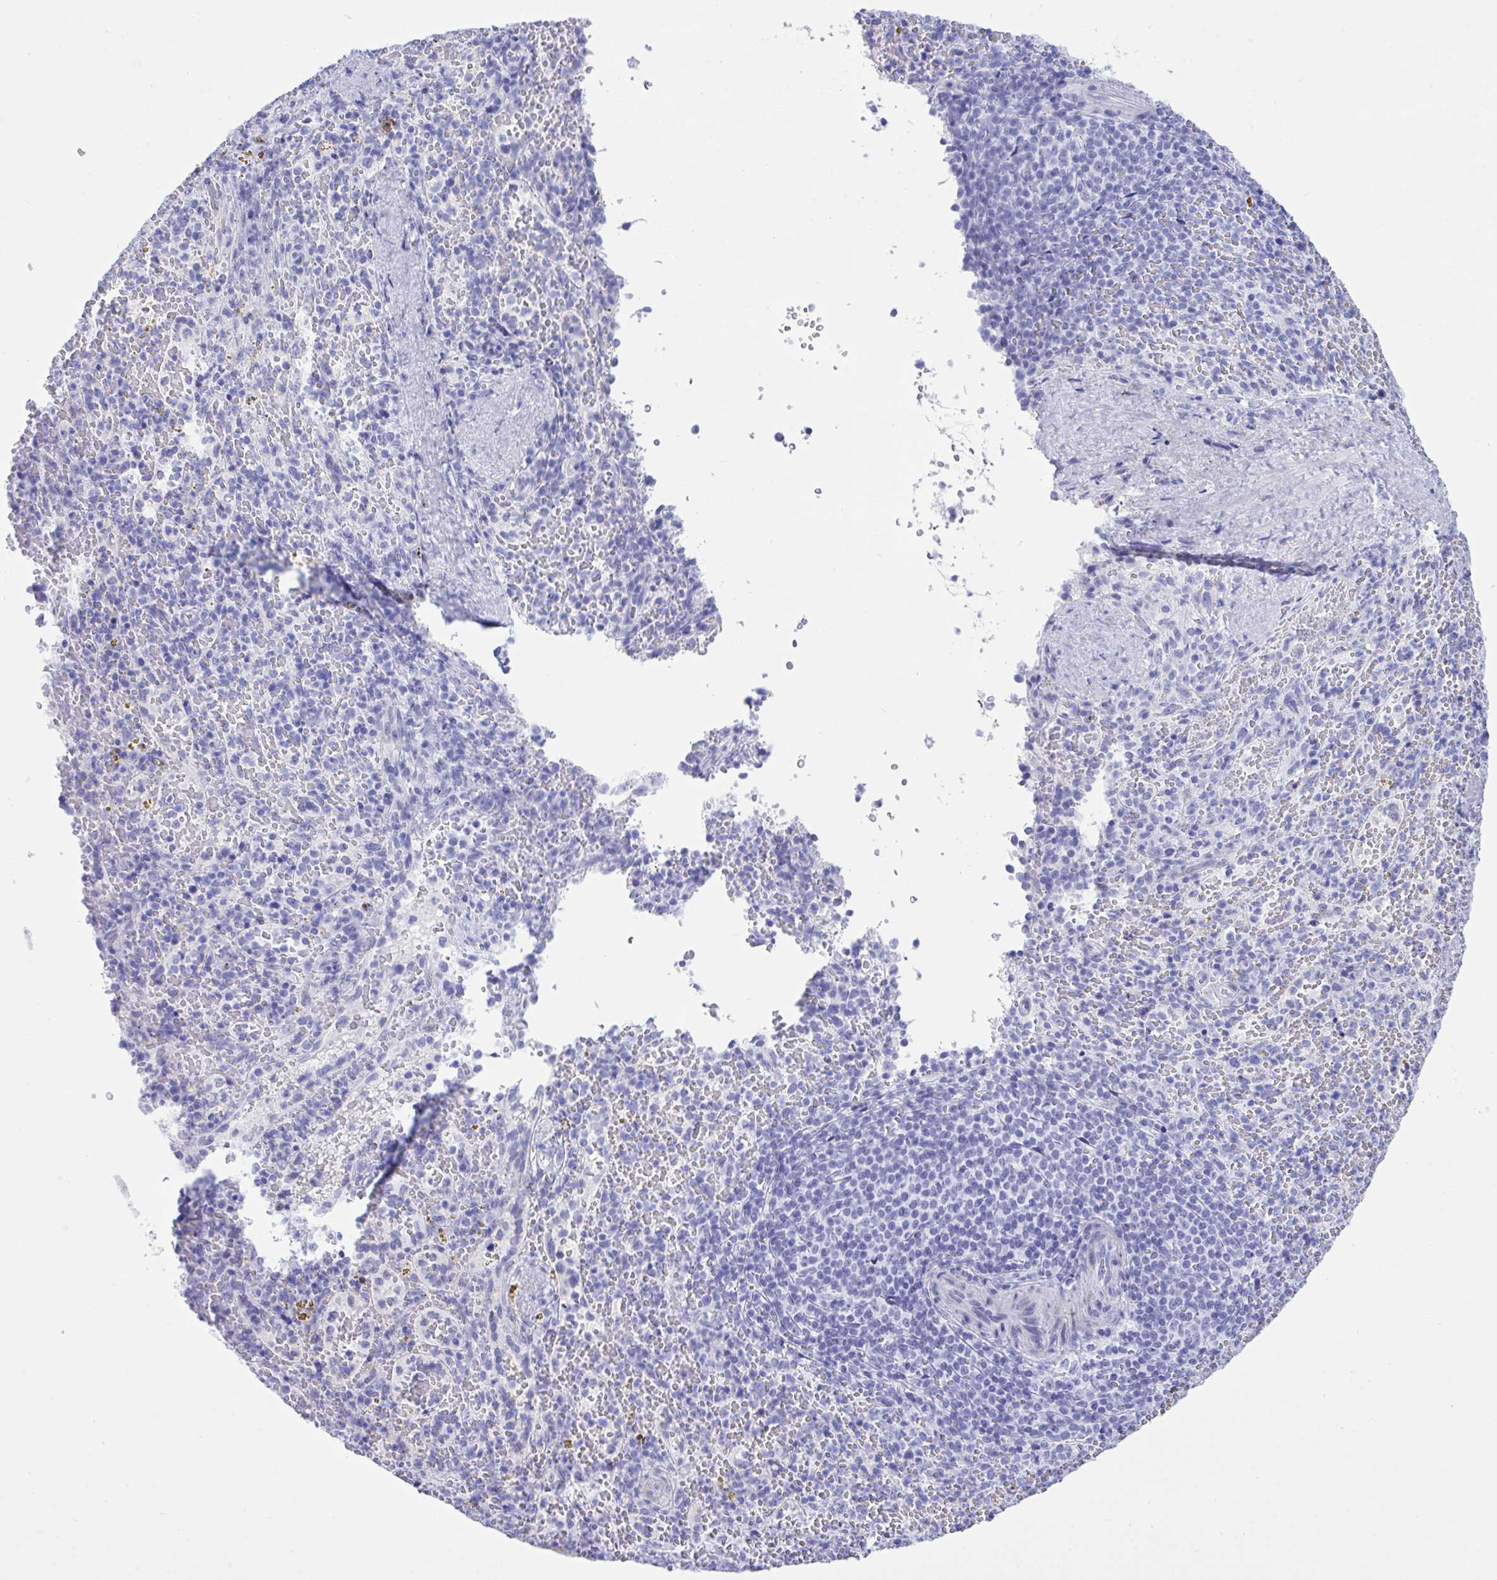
{"staining": {"intensity": "negative", "quantity": "none", "location": "none"}, "tissue": "spleen", "cell_type": "Cells in red pulp", "image_type": "normal", "snomed": [{"axis": "morphology", "description": "Normal tissue, NOS"}, {"axis": "topography", "description": "Spleen"}], "caption": "Immunohistochemistry micrograph of normal spleen: spleen stained with DAB (3,3'-diaminobenzidine) demonstrates no significant protein staining in cells in red pulp. Nuclei are stained in blue.", "gene": "BEX5", "patient": {"sex": "female", "age": 50}}